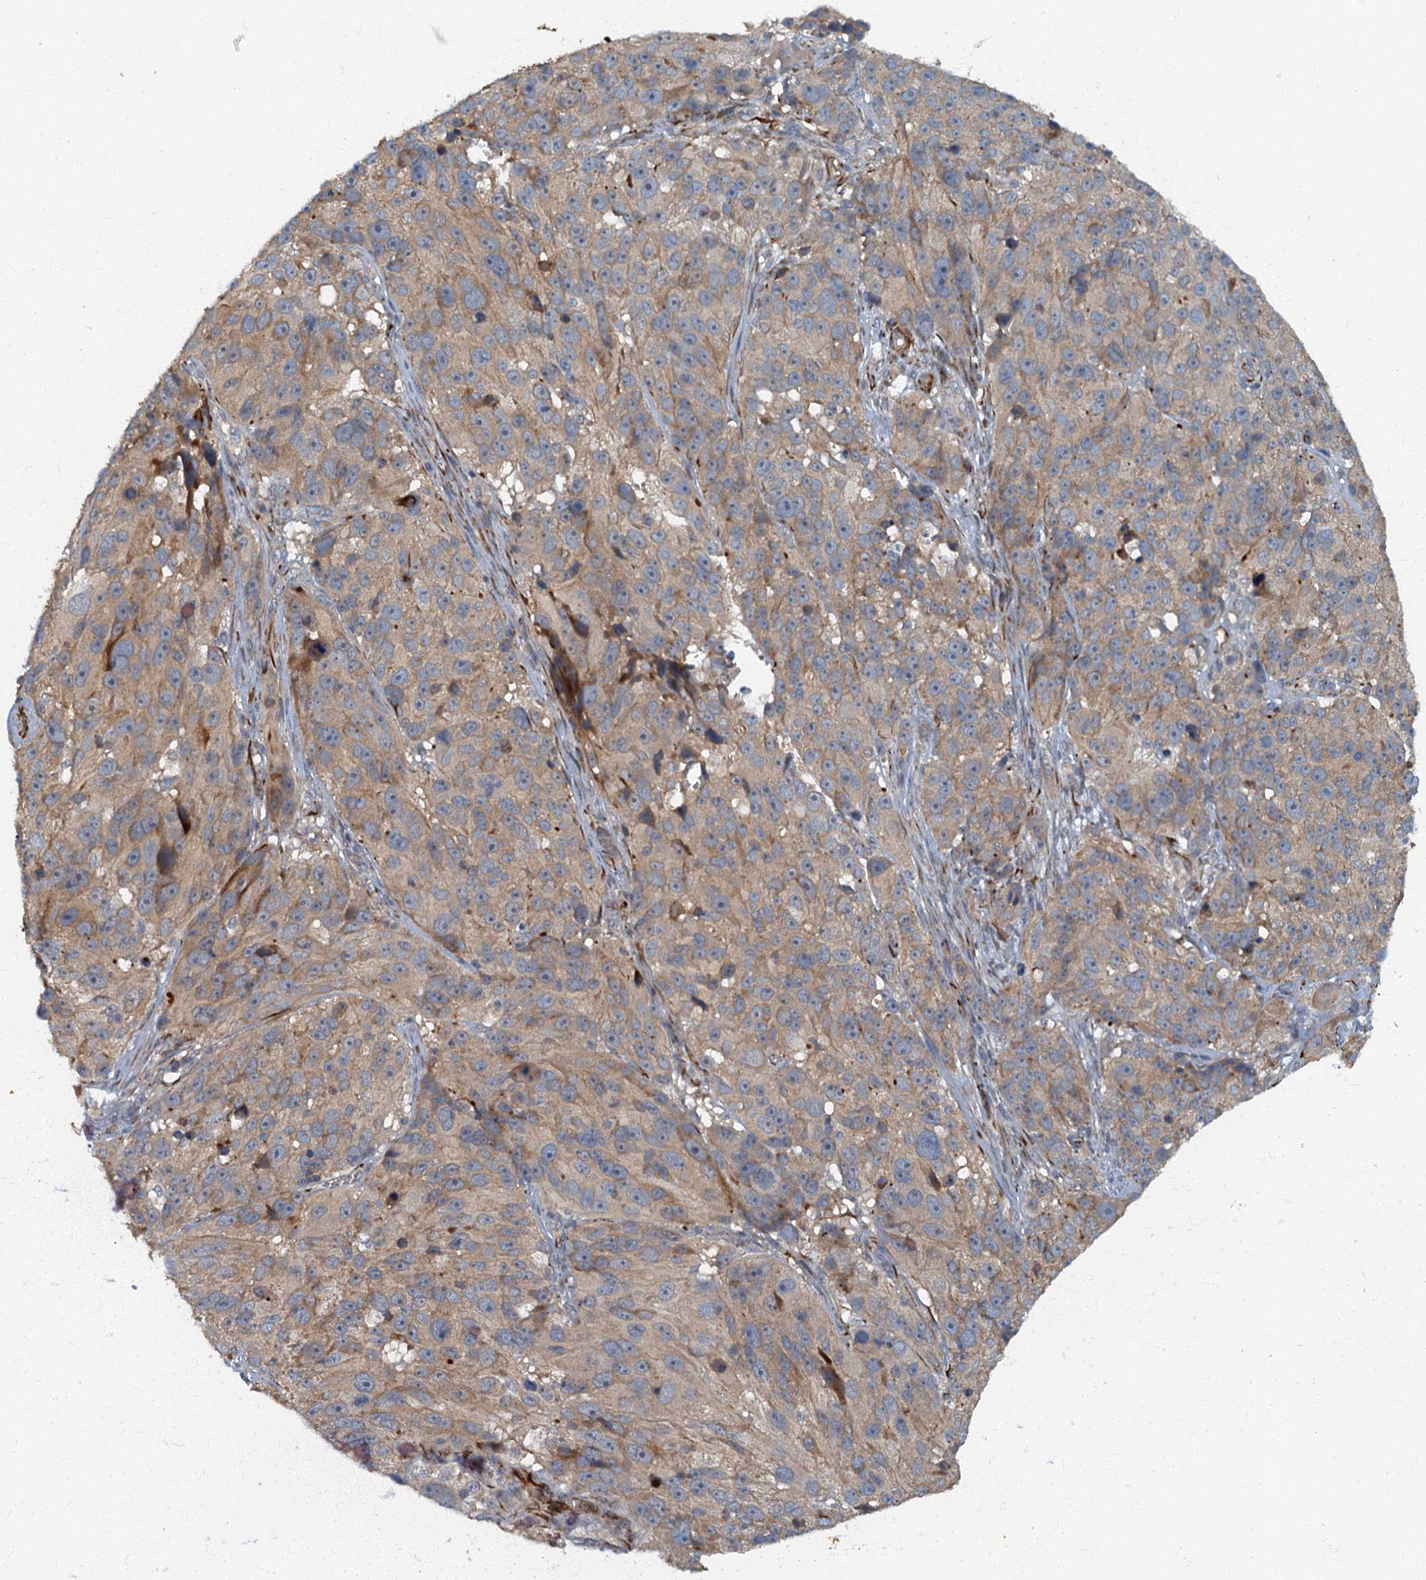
{"staining": {"intensity": "weak", "quantity": ">75%", "location": "cytoplasmic/membranous"}, "tissue": "melanoma", "cell_type": "Tumor cells", "image_type": "cancer", "snomed": [{"axis": "morphology", "description": "Malignant melanoma, NOS"}, {"axis": "topography", "description": "Skin"}], "caption": "Approximately >75% of tumor cells in human malignant melanoma exhibit weak cytoplasmic/membranous protein positivity as visualized by brown immunohistochemical staining.", "gene": "ARL11", "patient": {"sex": "male", "age": 84}}